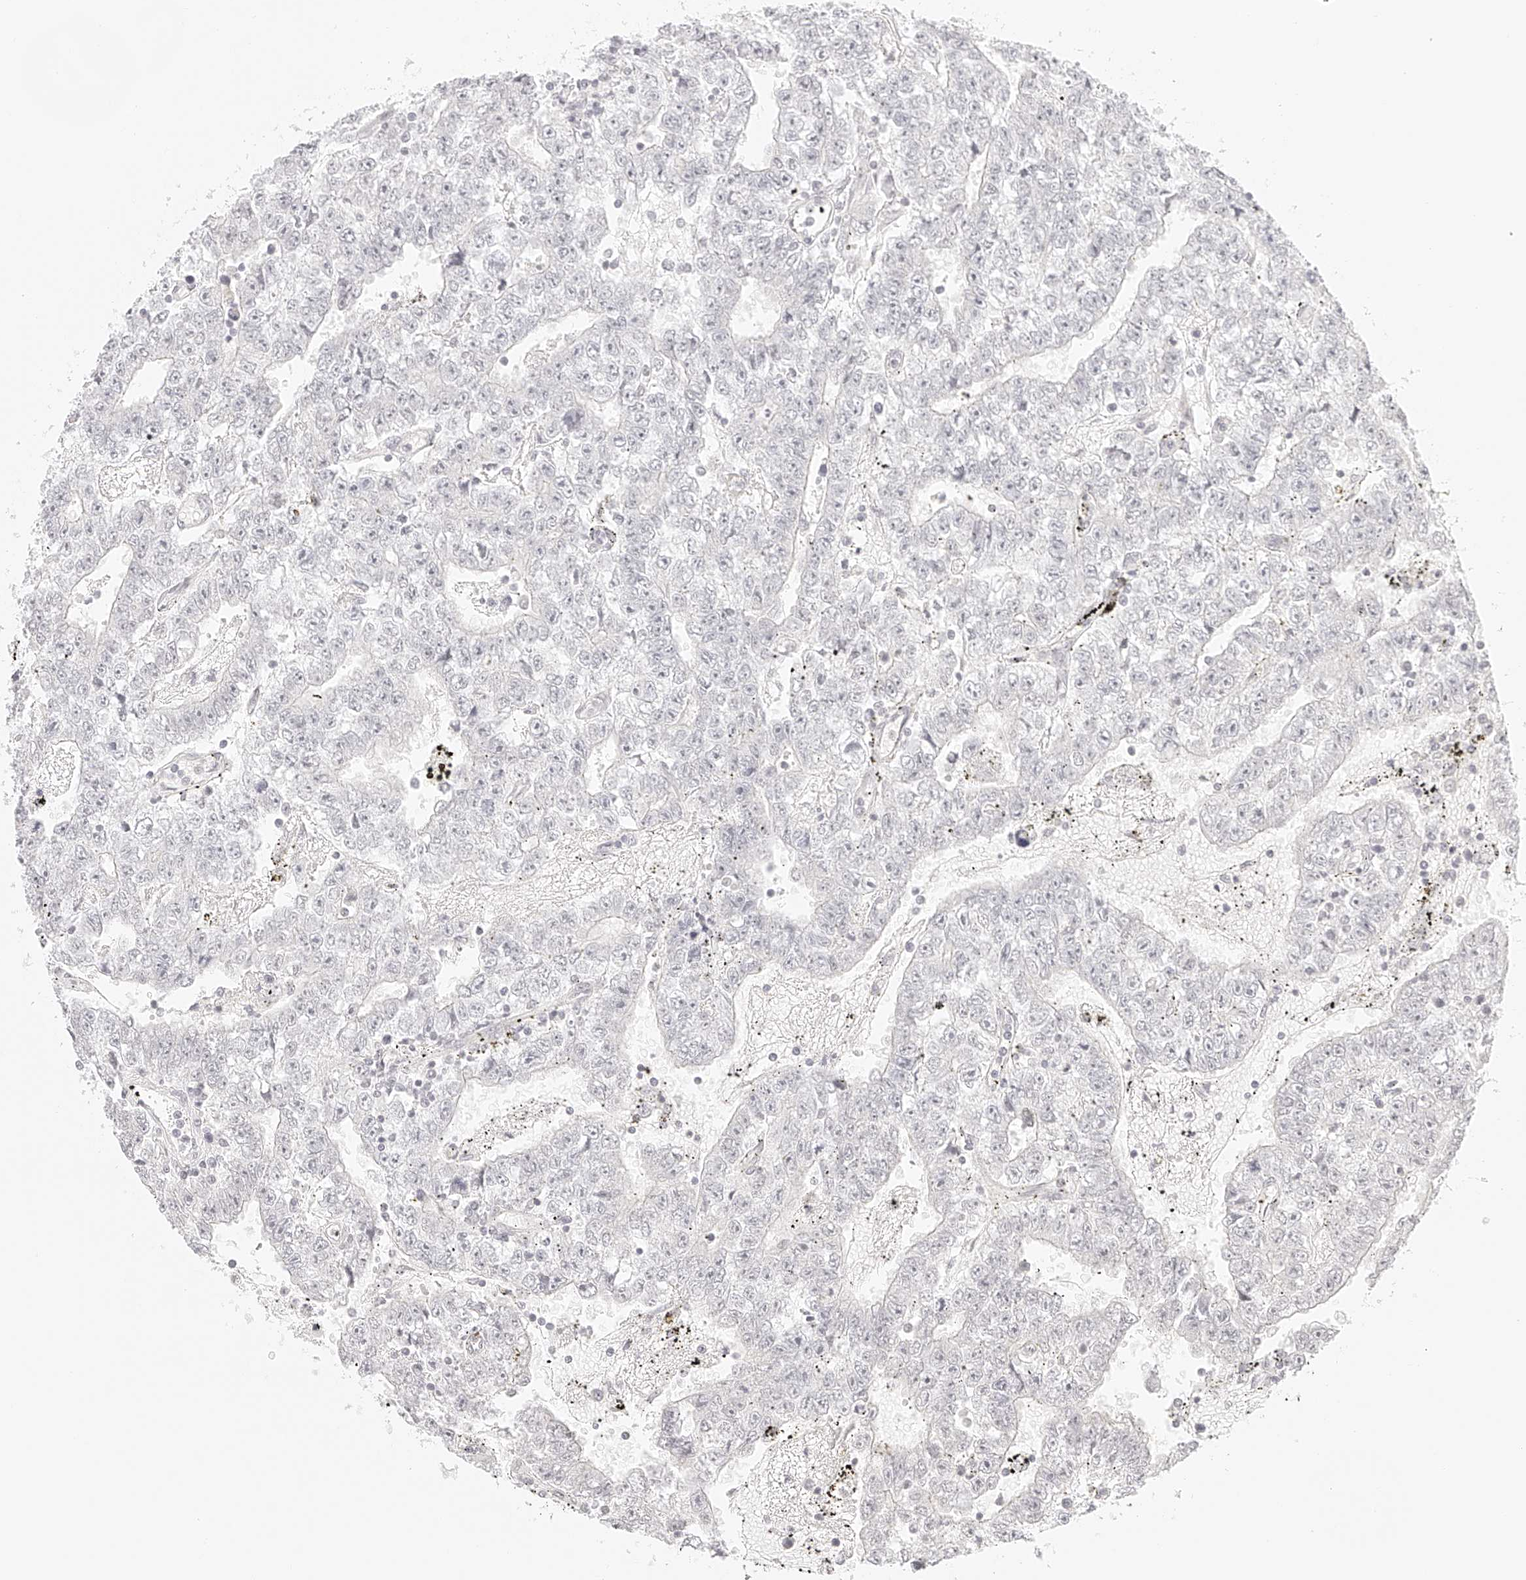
{"staining": {"intensity": "negative", "quantity": "none", "location": "none"}, "tissue": "testis cancer", "cell_type": "Tumor cells", "image_type": "cancer", "snomed": [{"axis": "morphology", "description": "Carcinoma, Embryonal, NOS"}, {"axis": "topography", "description": "Testis"}], "caption": "An IHC photomicrograph of testis cancer is shown. There is no staining in tumor cells of testis cancer.", "gene": "ZFP69", "patient": {"sex": "male", "age": 25}}